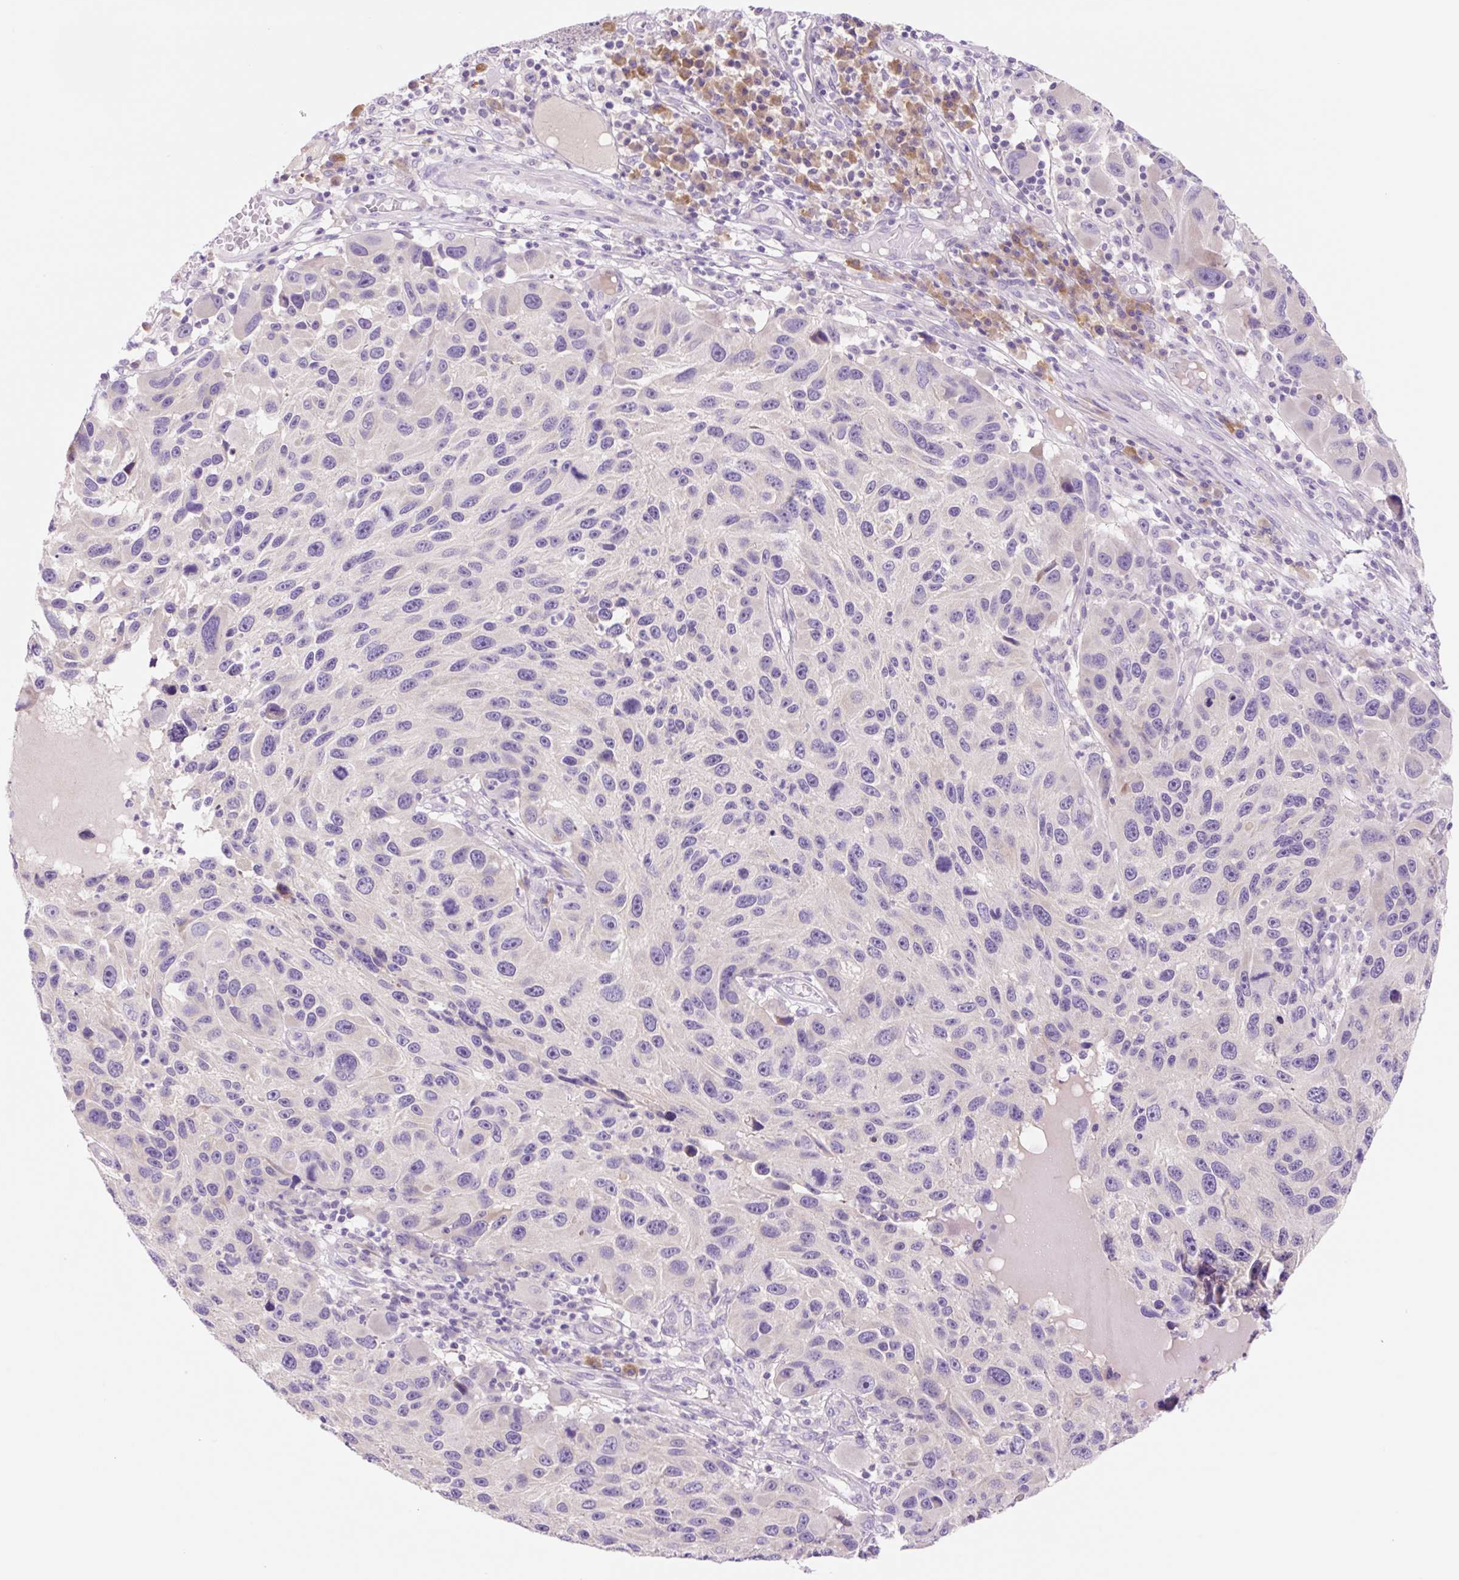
{"staining": {"intensity": "negative", "quantity": "none", "location": "none"}, "tissue": "melanoma", "cell_type": "Tumor cells", "image_type": "cancer", "snomed": [{"axis": "morphology", "description": "Malignant melanoma, NOS"}, {"axis": "topography", "description": "Skin"}], "caption": "Immunohistochemistry (IHC) image of neoplastic tissue: human malignant melanoma stained with DAB (3,3'-diaminobenzidine) exhibits no significant protein expression in tumor cells.", "gene": "CELF6", "patient": {"sex": "male", "age": 53}}